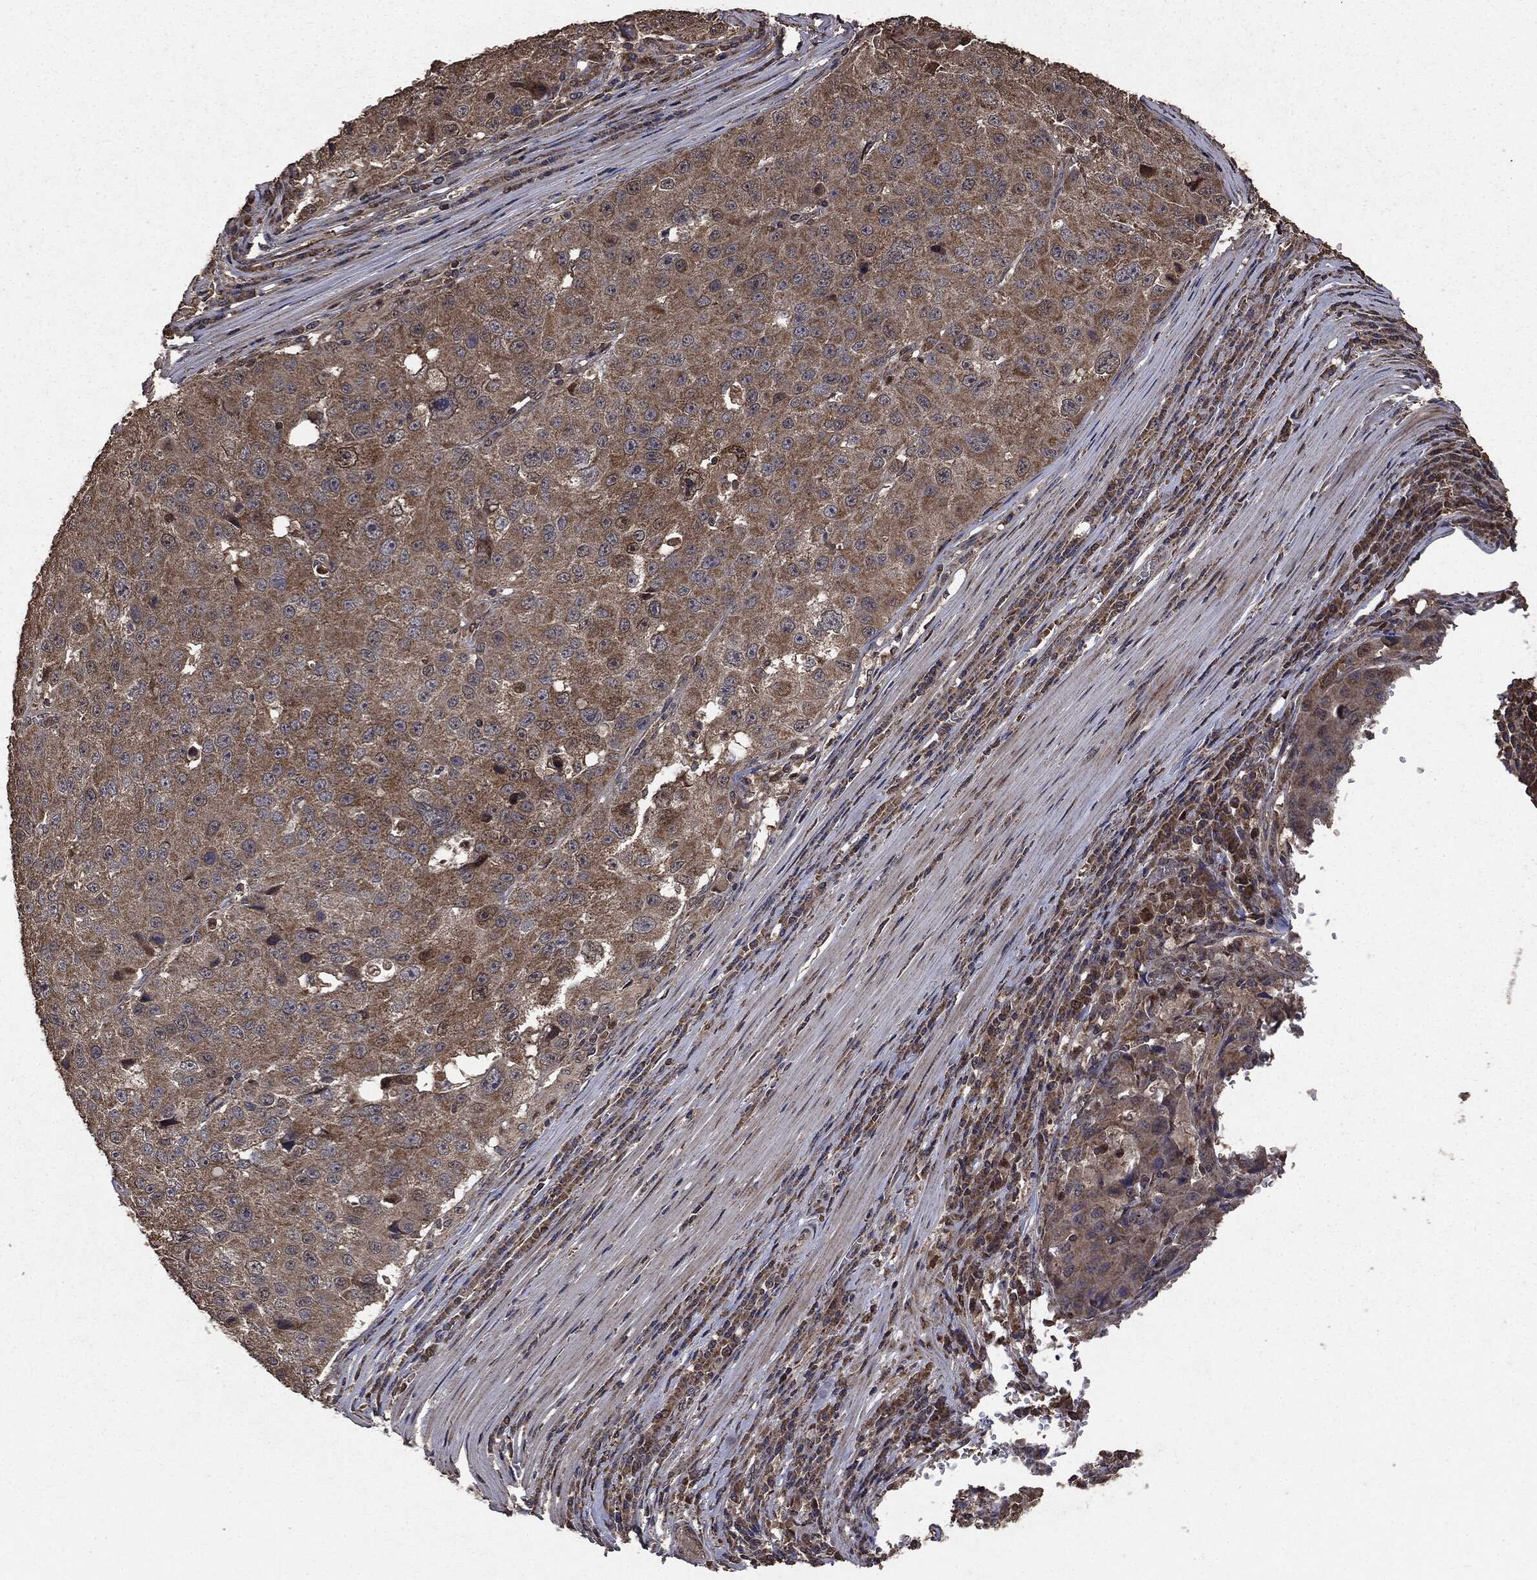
{"staining": {"intensity": "moderate", "quantity": ">75%", "location": "cytoplasmic/membranous,nuclear"}, "tissue": "stomach cancer", "cell_type": "Tumor cells", "image_type": "cancer", "snomed": [{"axis": "morphology", "description": "Adenocarcinoma, NOS"}, {"axis": "topography", "description": "Stomach"}], "caption": "About >75% of tumor cells in stomach adenocarcinoma exhibit moderate cytoplasmic/membranous and nuclear protein positivity as visualized by brown immunohistochemical staining.", "gene": "PPP6R2", "patient": {"sex": "male", "age": 71}}